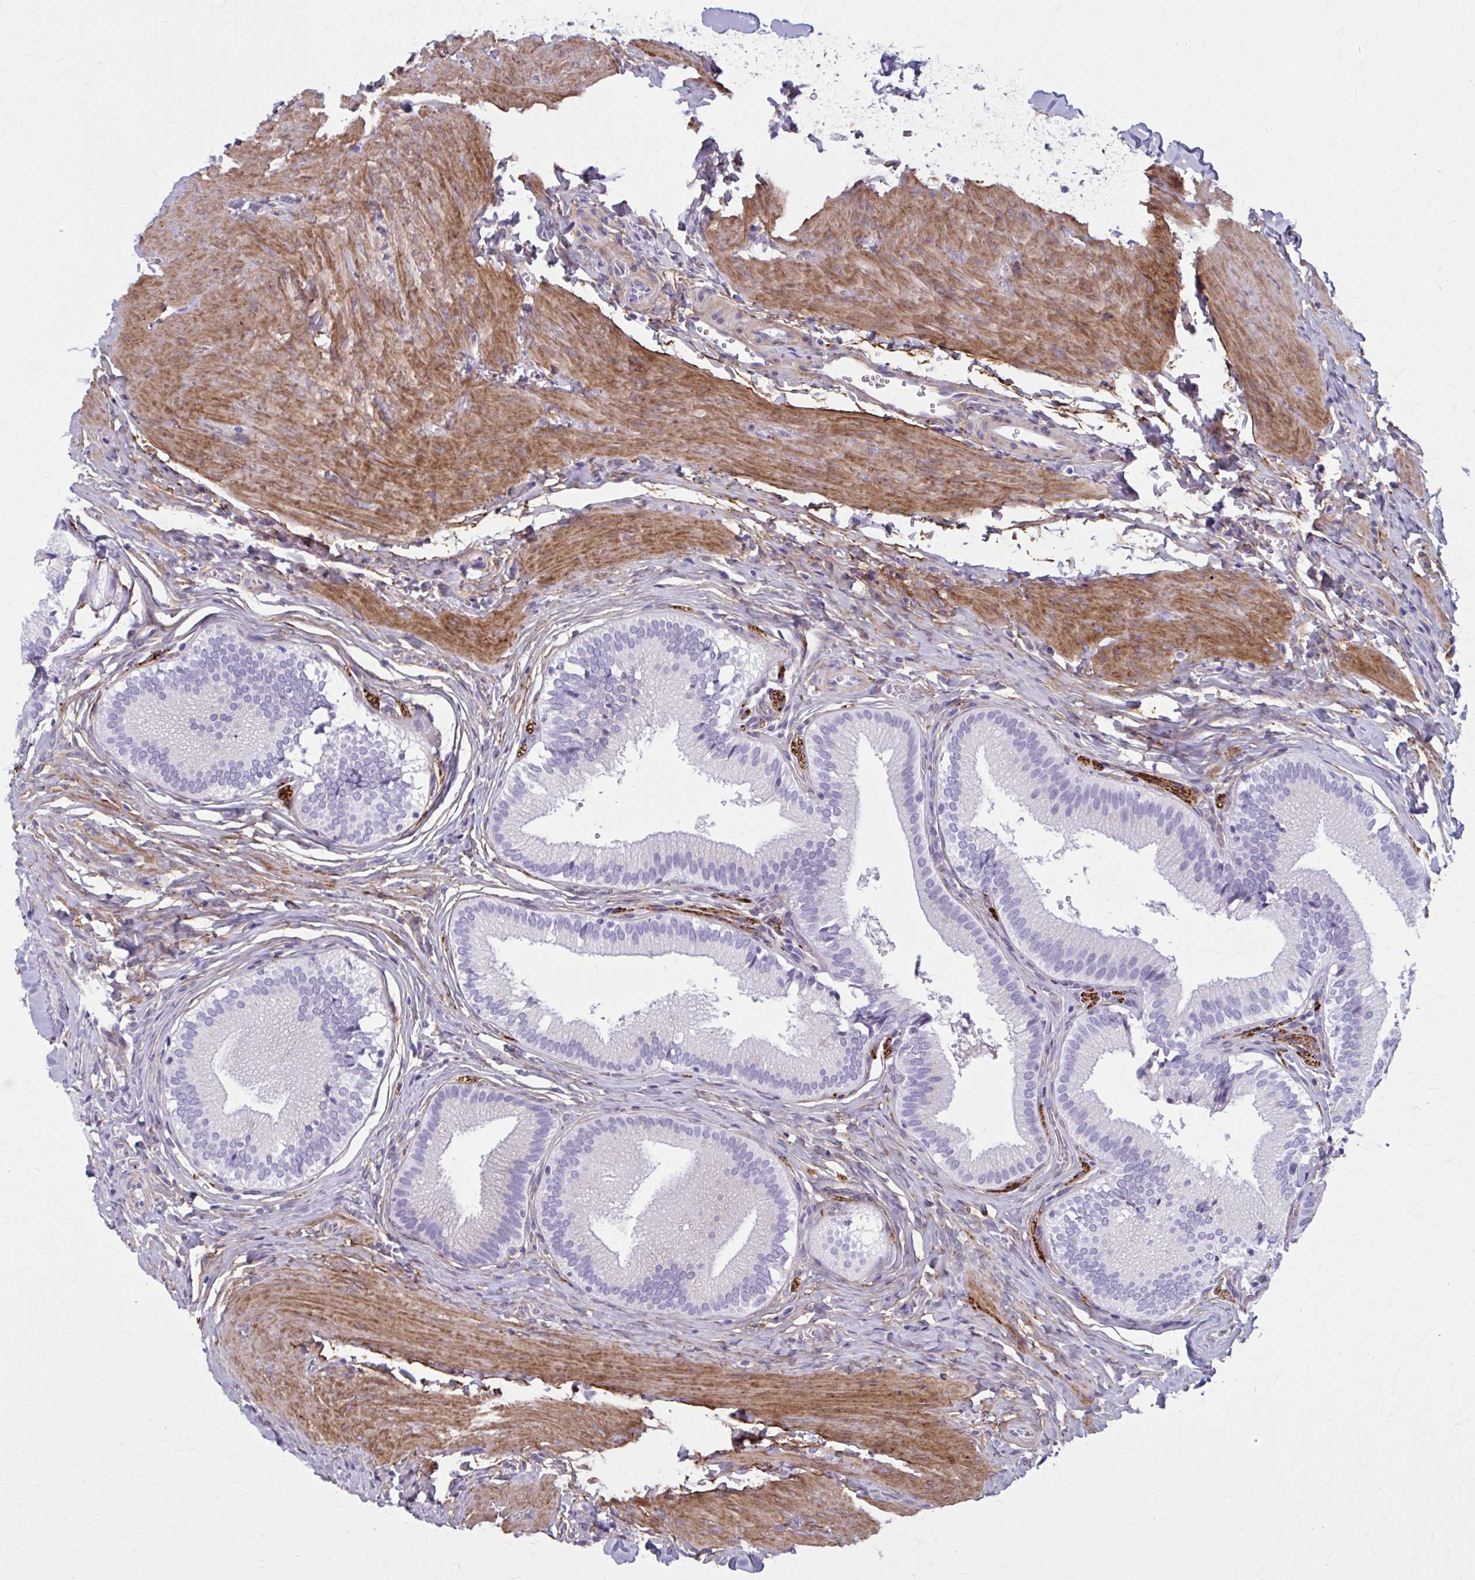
{"staining": {"intensity": "negative", "quantity": "none", "location": "none"}, "tissue": "gallbladder", "cell_type": "Glandular cells", "image_type": "normal", "snomed": [{"axis": "morphology", "description": "Normal tissue, NOS"}, {"axis": "topography", "description": "Gallbladder"}, {"axis": "topography", "description": "Peripheral nerve tissue"}], "caption": "This is an immunohistochemistry micrograph of benign human gallbladder. There is no positivity in glandular cells.", "gene": "AKAP12", "patient": {"sex": "male", "age": 17}}